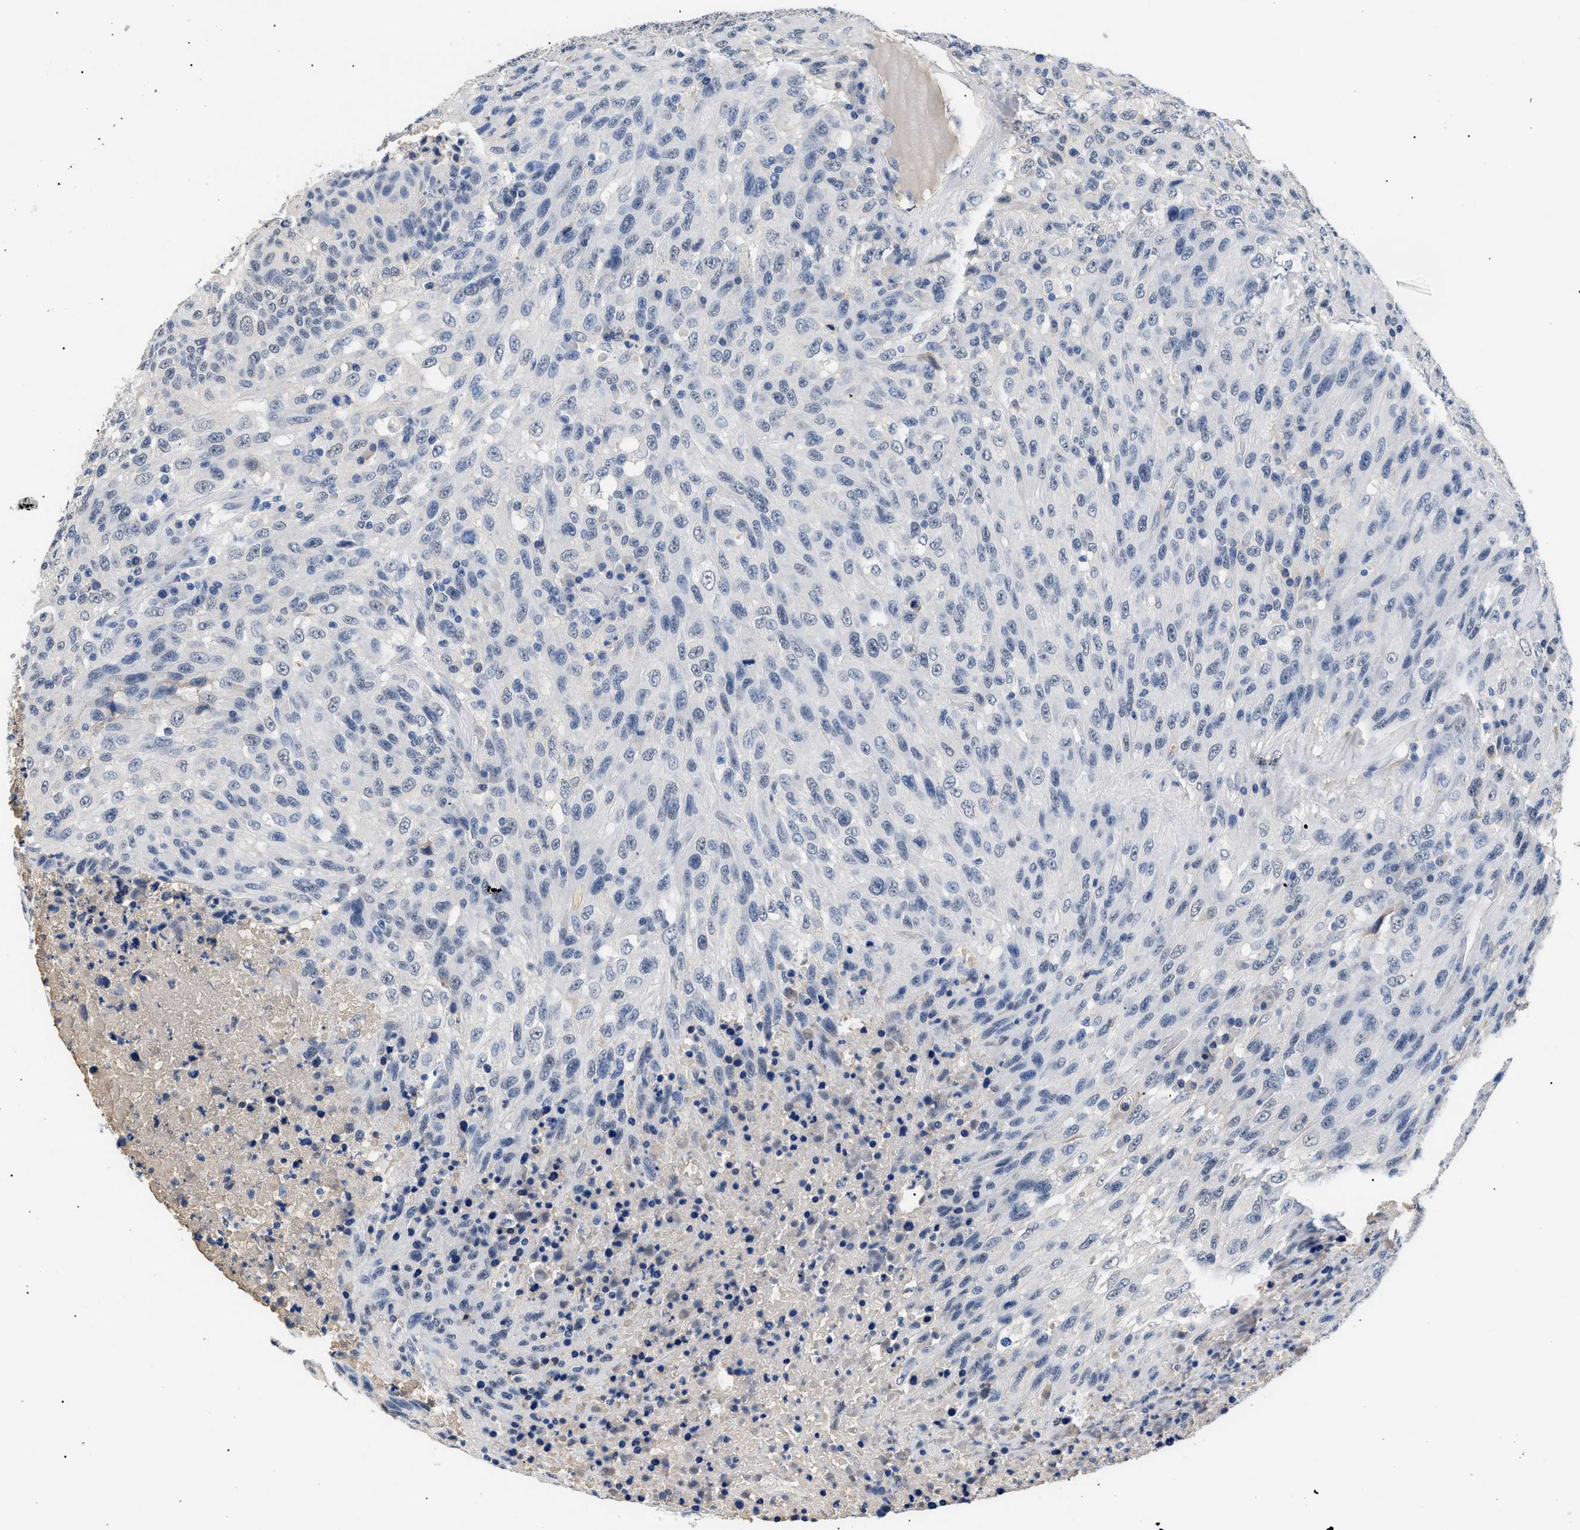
{"staining": {"intensity": "negative", "quantity": "none", "location": "none"}, "tissue": "urothelial cancer", "cell_type": "Tumor cells", "image_type": "cancer", "snomed": [{"axis": "morphology", "description": "Urothelial carcinoma, High grade"}, {"axis": "topography", "description": "Urinary bladder"}], "caption": "DAB (3,3'-diaminobenzidine) immunohistochemical staining of human urothelial cancer exhibits no significant expression in tumor cells.", "gene": "PRRT2", "patient": {"sex": "male", "age": 66}}